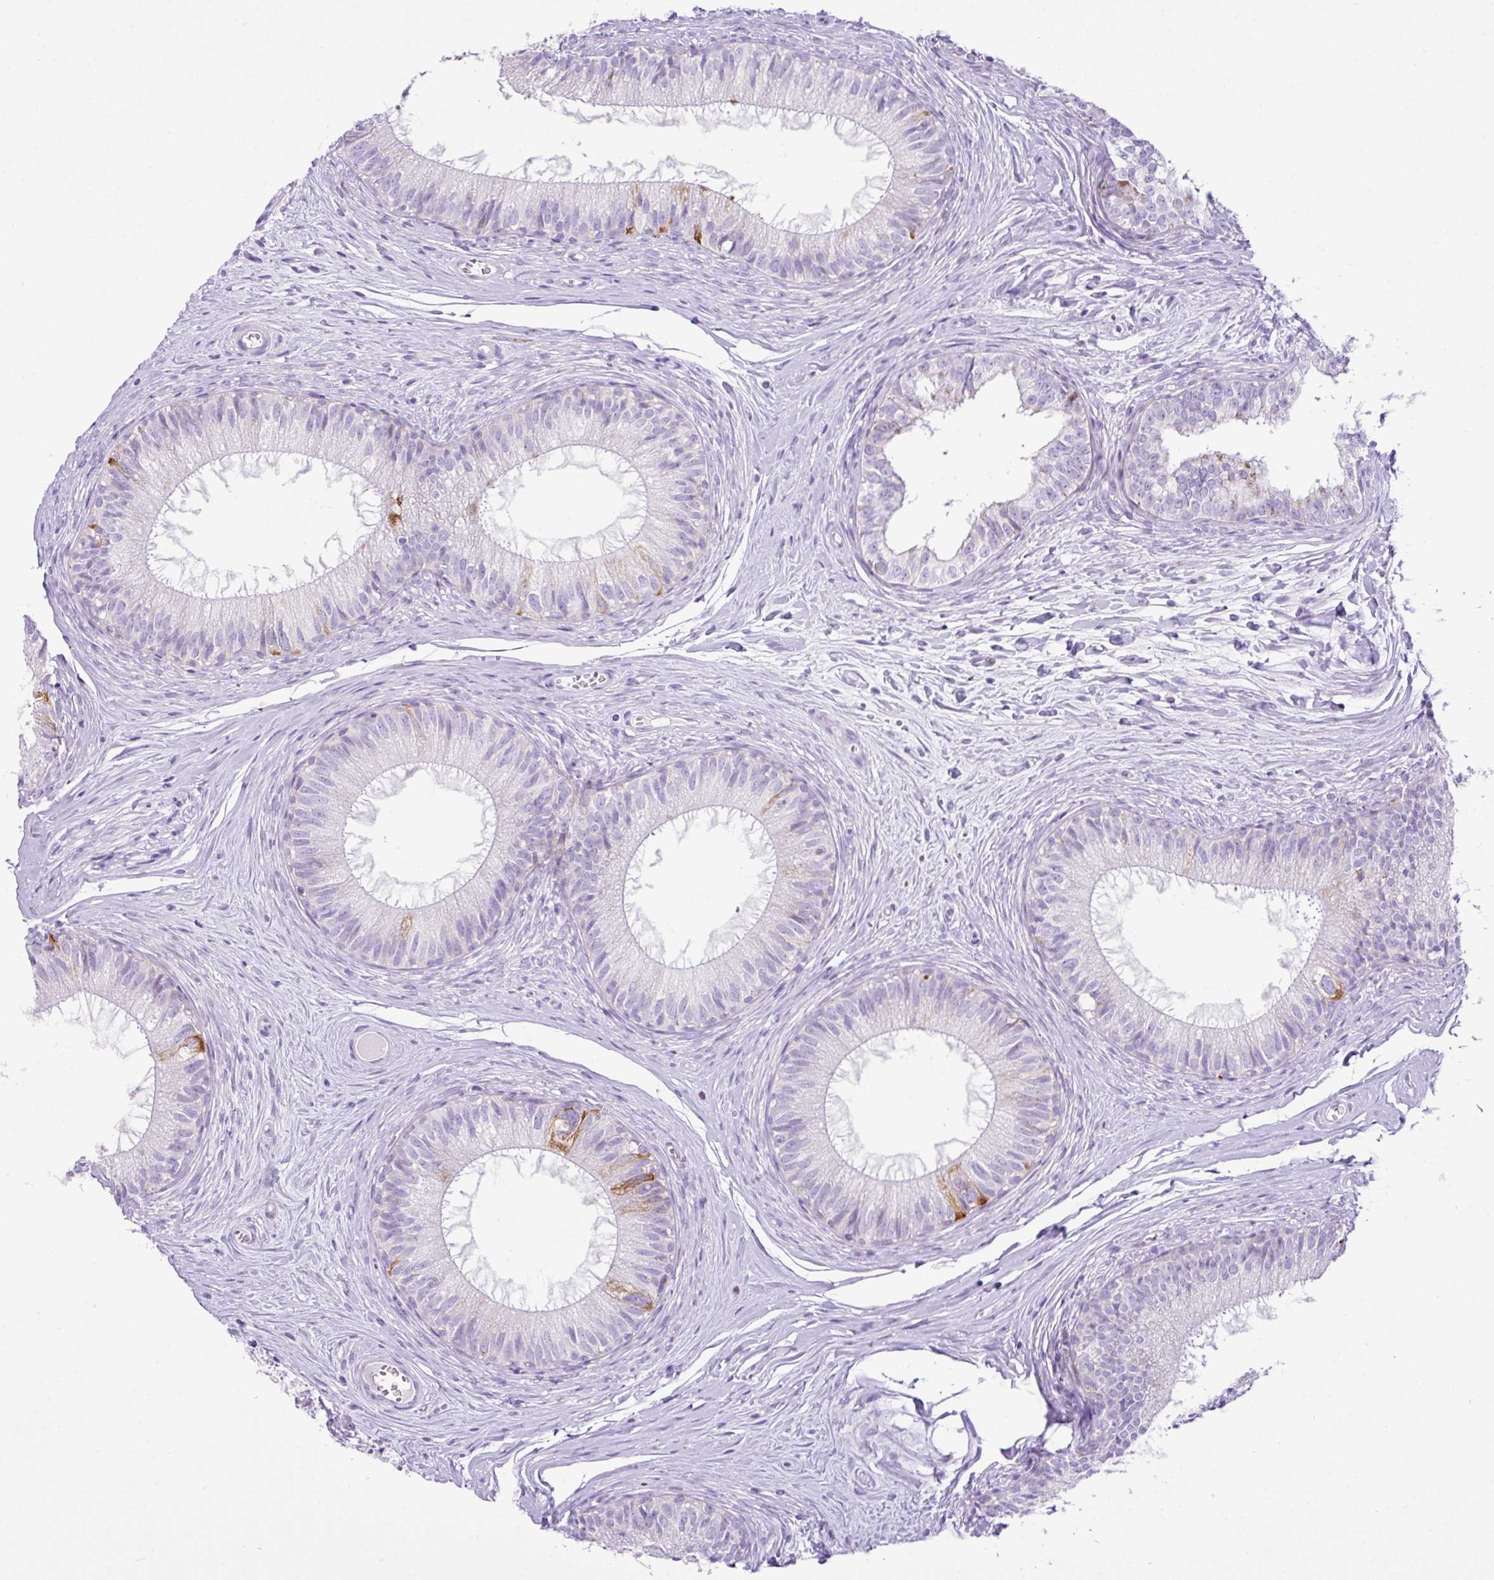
{"staining": {"intensity": "weak", "quantity": "<25%", "location": "cytoplasmic/membranous"}, "tissue": "epididymis", "cell_type": "Glandular cells", "image_type": "normal", "snomed": [{"axis": "morphology", "description": "Normal tissue, NOS"}, {"axis": "topography", "description": "Epididymis"}], "caption": "Immunohistochemistry of normal epididymis shows no positivity in glandular cells. The staining was performed using DAB (3,3'-diaminobenzidine) to visualize the protein expression in brown, while the nuclei were stained in blue with hematoxylin (Magnification: 20x).", "gene": "RCAN2", "patient": {"sex": "male", "age": 25}}